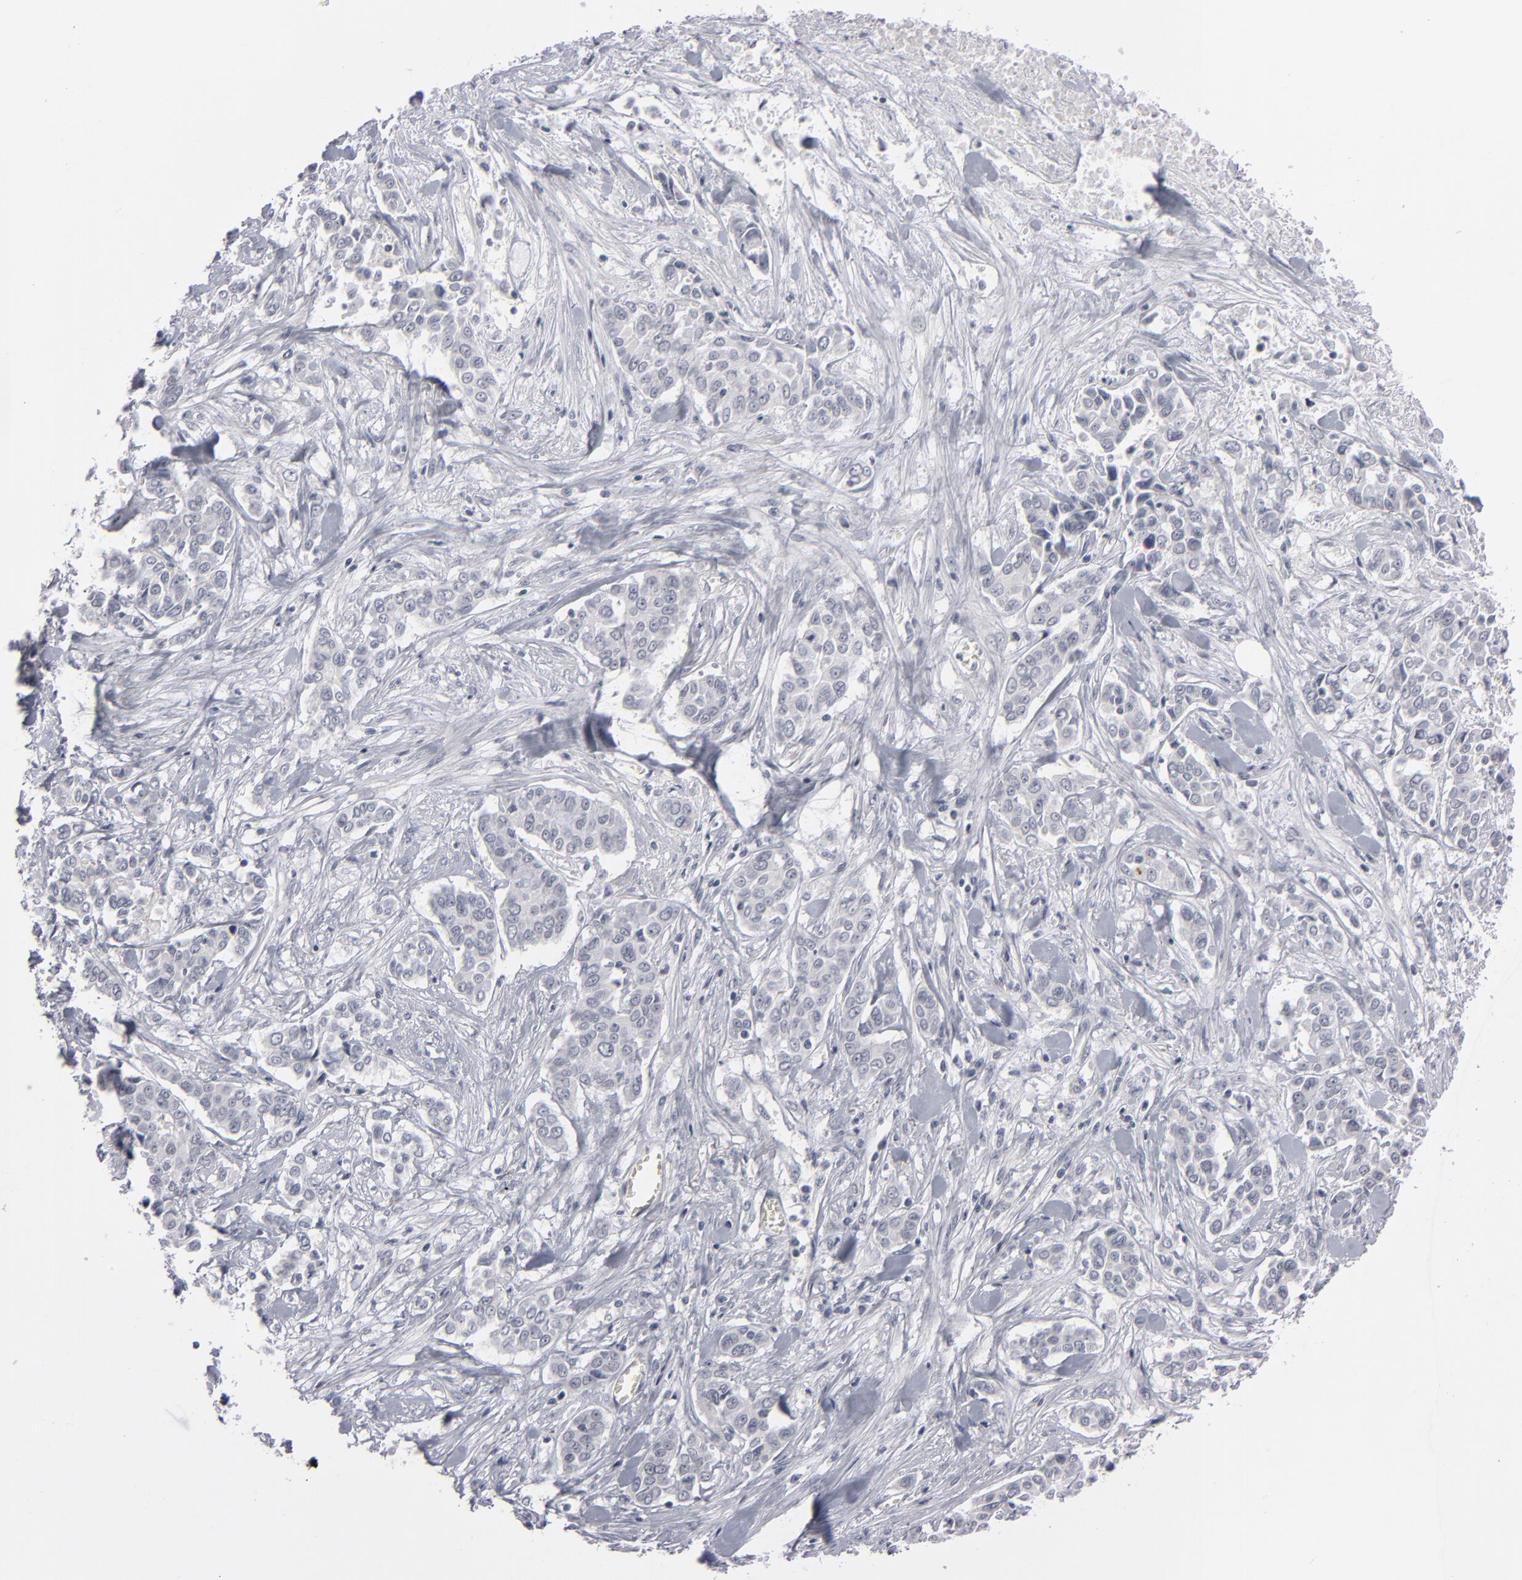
{"staining": {"intensity": "negative", "quantity": "none", "location": "none"}, "tissue": "pancreatic cancer", "cell_type": "Tumor cells", "image_type": "cancer", "snomed": [{"axis": "morphology", "description": "Adenocarcinoma, NOS"}, {"axis": "topography", "description": "Pancreas"}], "caption": "This is an immunohistochemistry photomicrograph of human pancreatic cancer. There is no expression in tumor cells.", "gene": "KIAA1210", "patient": {"sex": "female", "age": 52}}